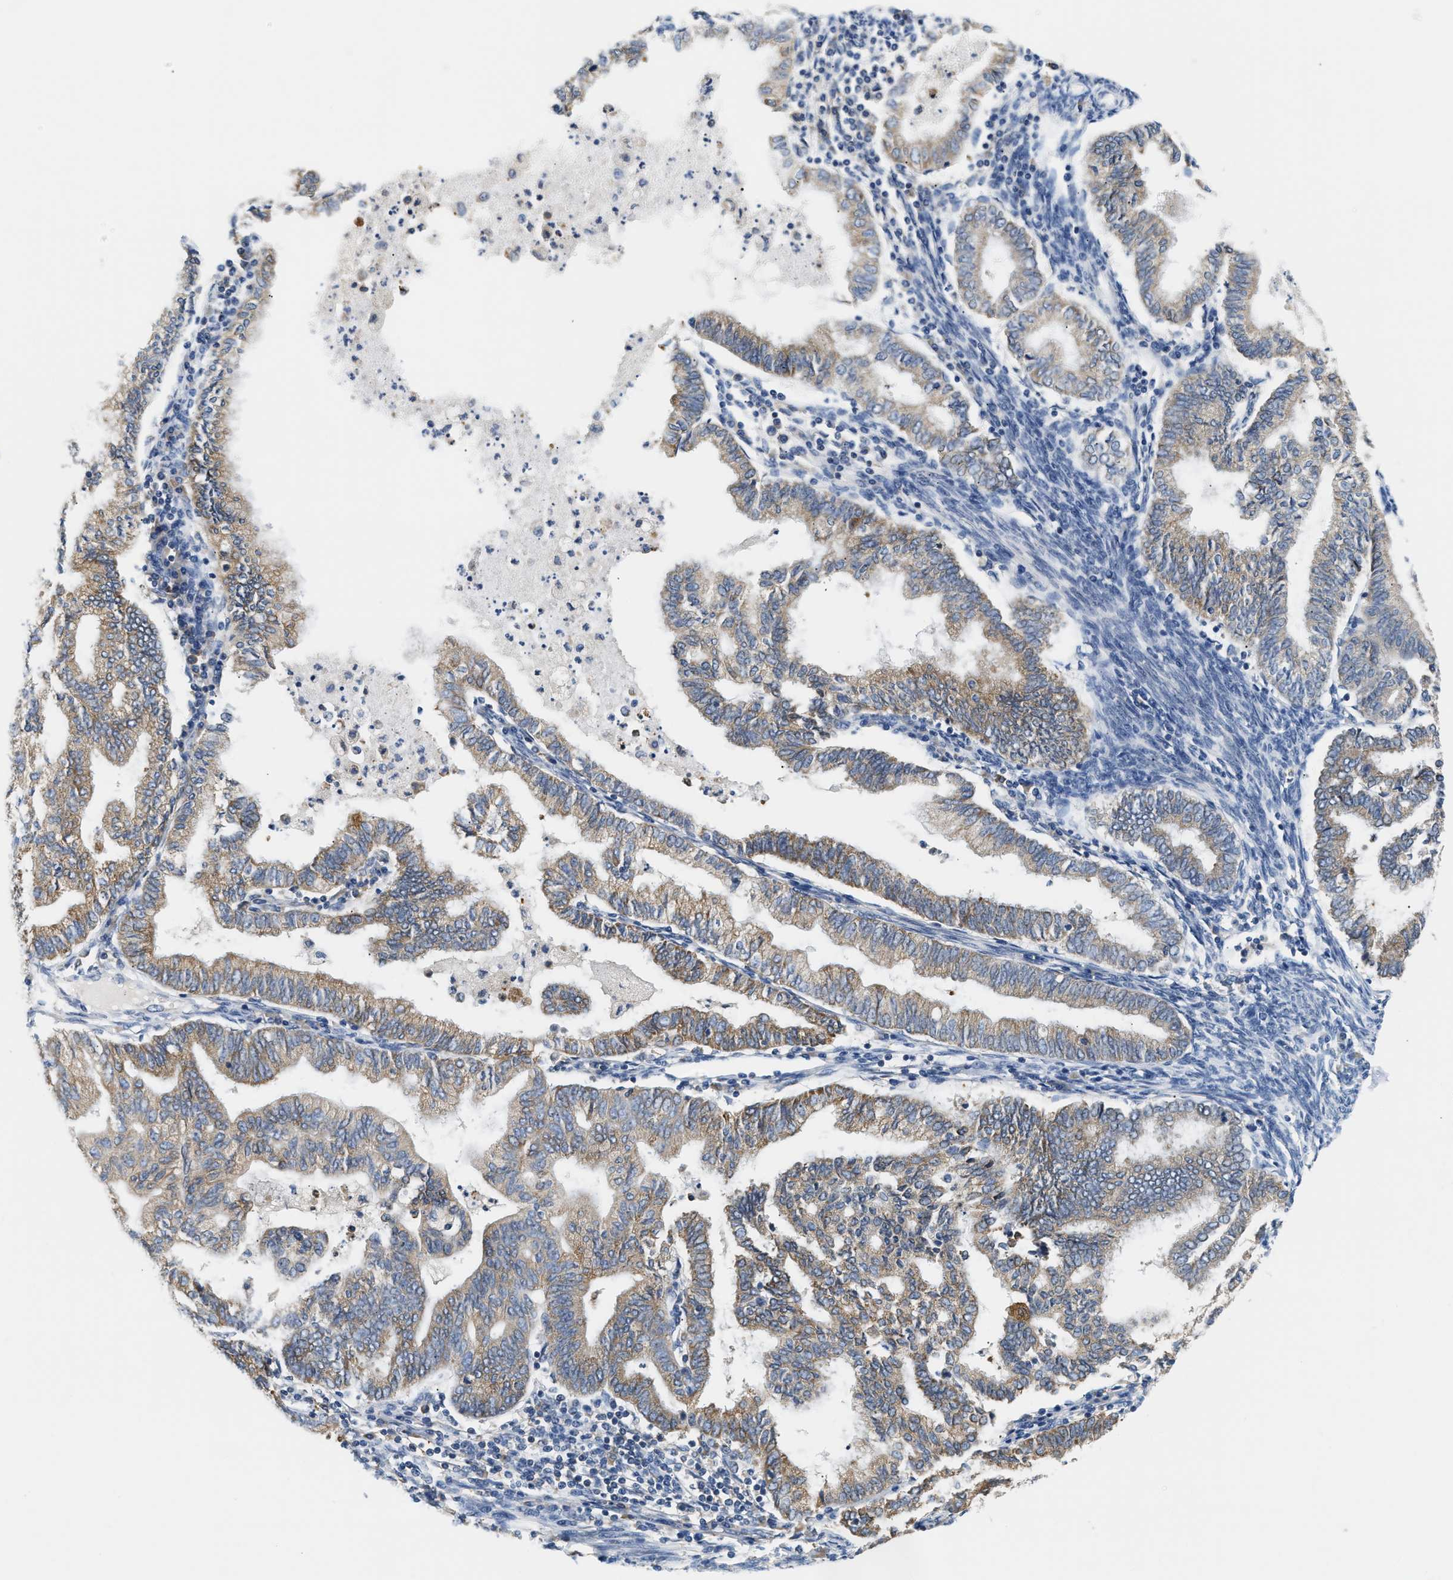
{"staining": {"intensity": "weak", "quantity": ">75%", "location": "cytoplasmic/membranous"}, "tissue": "endometrial cancer", "cell_type": "Tumor cells", "image_type": "cancer", "snomed": [{"axis": "morphology", "description": "Polyp, NOS"}, {"axis": "morphology", "description": "Adenocarcinoma, NOS"}, {"axis": "morphology", "description": "Adenoma, NOS"}, {"axis": "topography", "description": "Endometrium"}], "caption": "This histopathology image exhibits IHC staining of human endometrial cancer (polyp), with low weak cytoplasmic/membranous positivity in approximately >75% of tumor cells.", "gene": "HDHD3", "patient": {"sex": "female", "age": 79}}